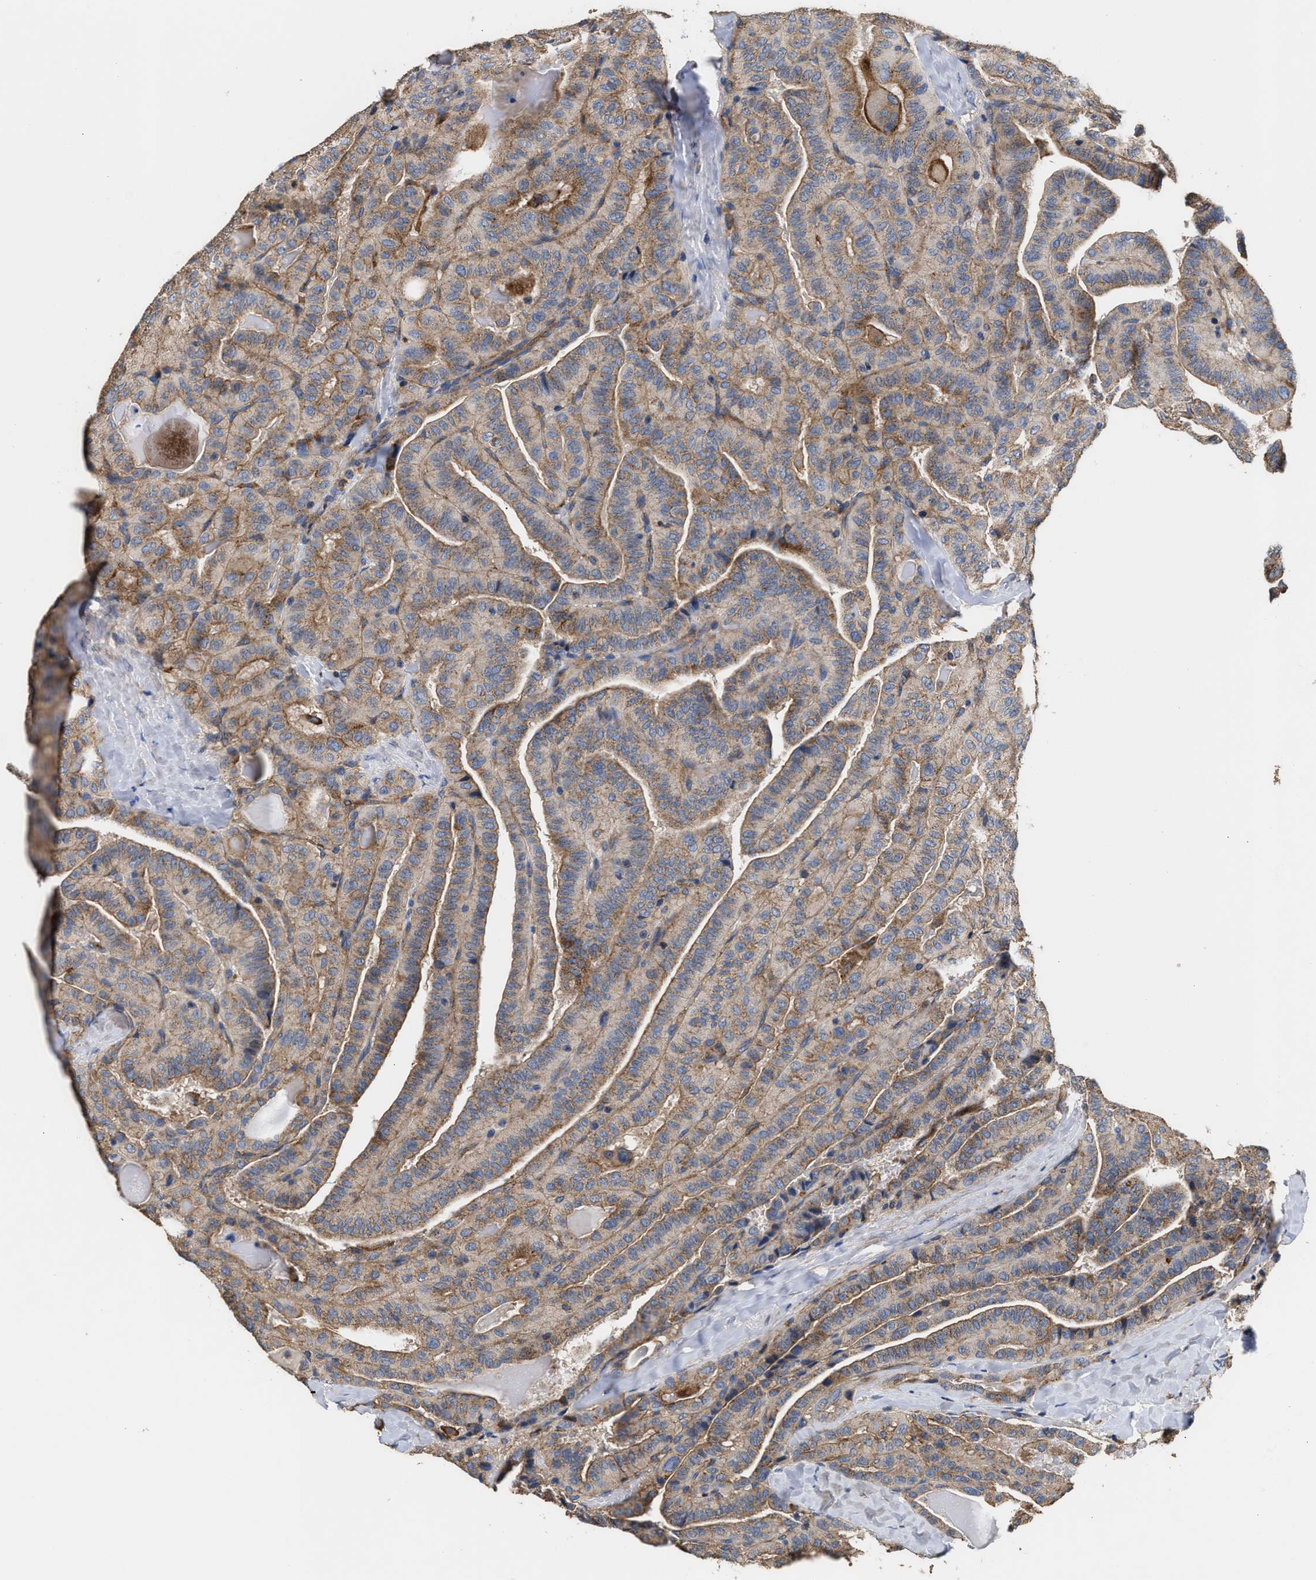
{"staining": {"intensity": "weak", "quantity": ">75%", "location": "cytoplasmic/membranous"}, "tissue": "thyroid cancer", "cell_type": "Tumor cells", "image_type": "cancer", "snomed": [{"axis": "morphology", "description": "Papillary adenocarcinoma, NOS"}, {"axis": "topography", "description": "Thyroid gland"}], "caption": "Protein staining of papillary adenocarcinoma (thyroid) tissue reveals weak cytoplasmic/membranous staining in about >75% of tumor cells.", "gene": "KLB", "patient": {"sex": "male", "age": 77}}